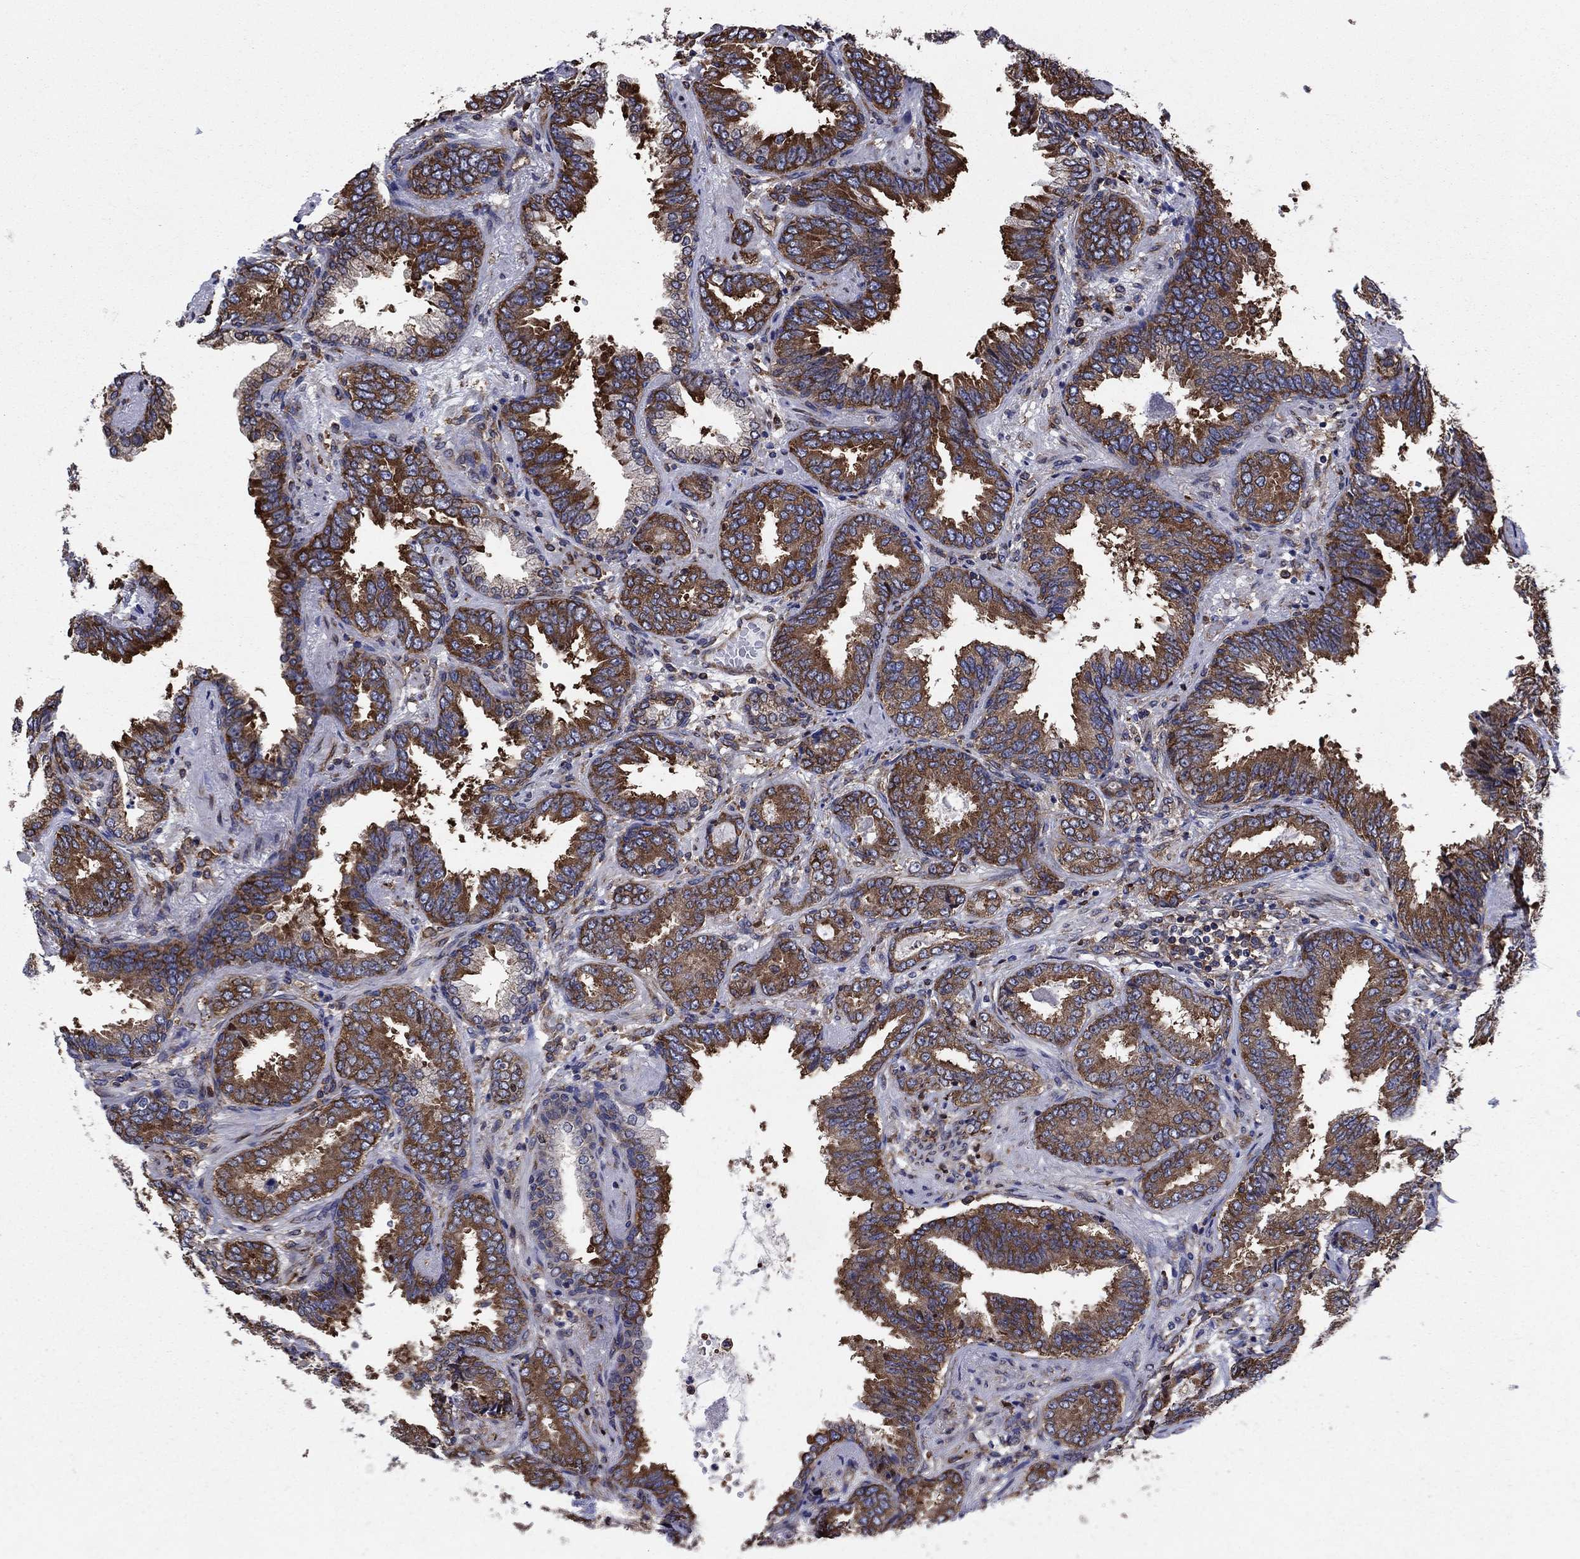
{"staining": {"intensity": "strong", "quantity": ">75%", "location": "cytoplasmic/membranous"}, "tissue": "prostate cancer", "cell_type": "Tumor cells", "image_type": "cancer", "snomed": [{"axis": "morphology", "description": "Adenocarcinoma, Low grade"}, {"axis": "topography", "description": "Prostate"}], "caption": "Prostate cancer (adenocarcinoma (low-grade)) stained for a protein (brown) demonstrates strong cytoplasmic/membranous positive positivity in approximately >75% of tumor cells.", "gene": "YBX1", "patient": {"sex": "male", "age": 68}}